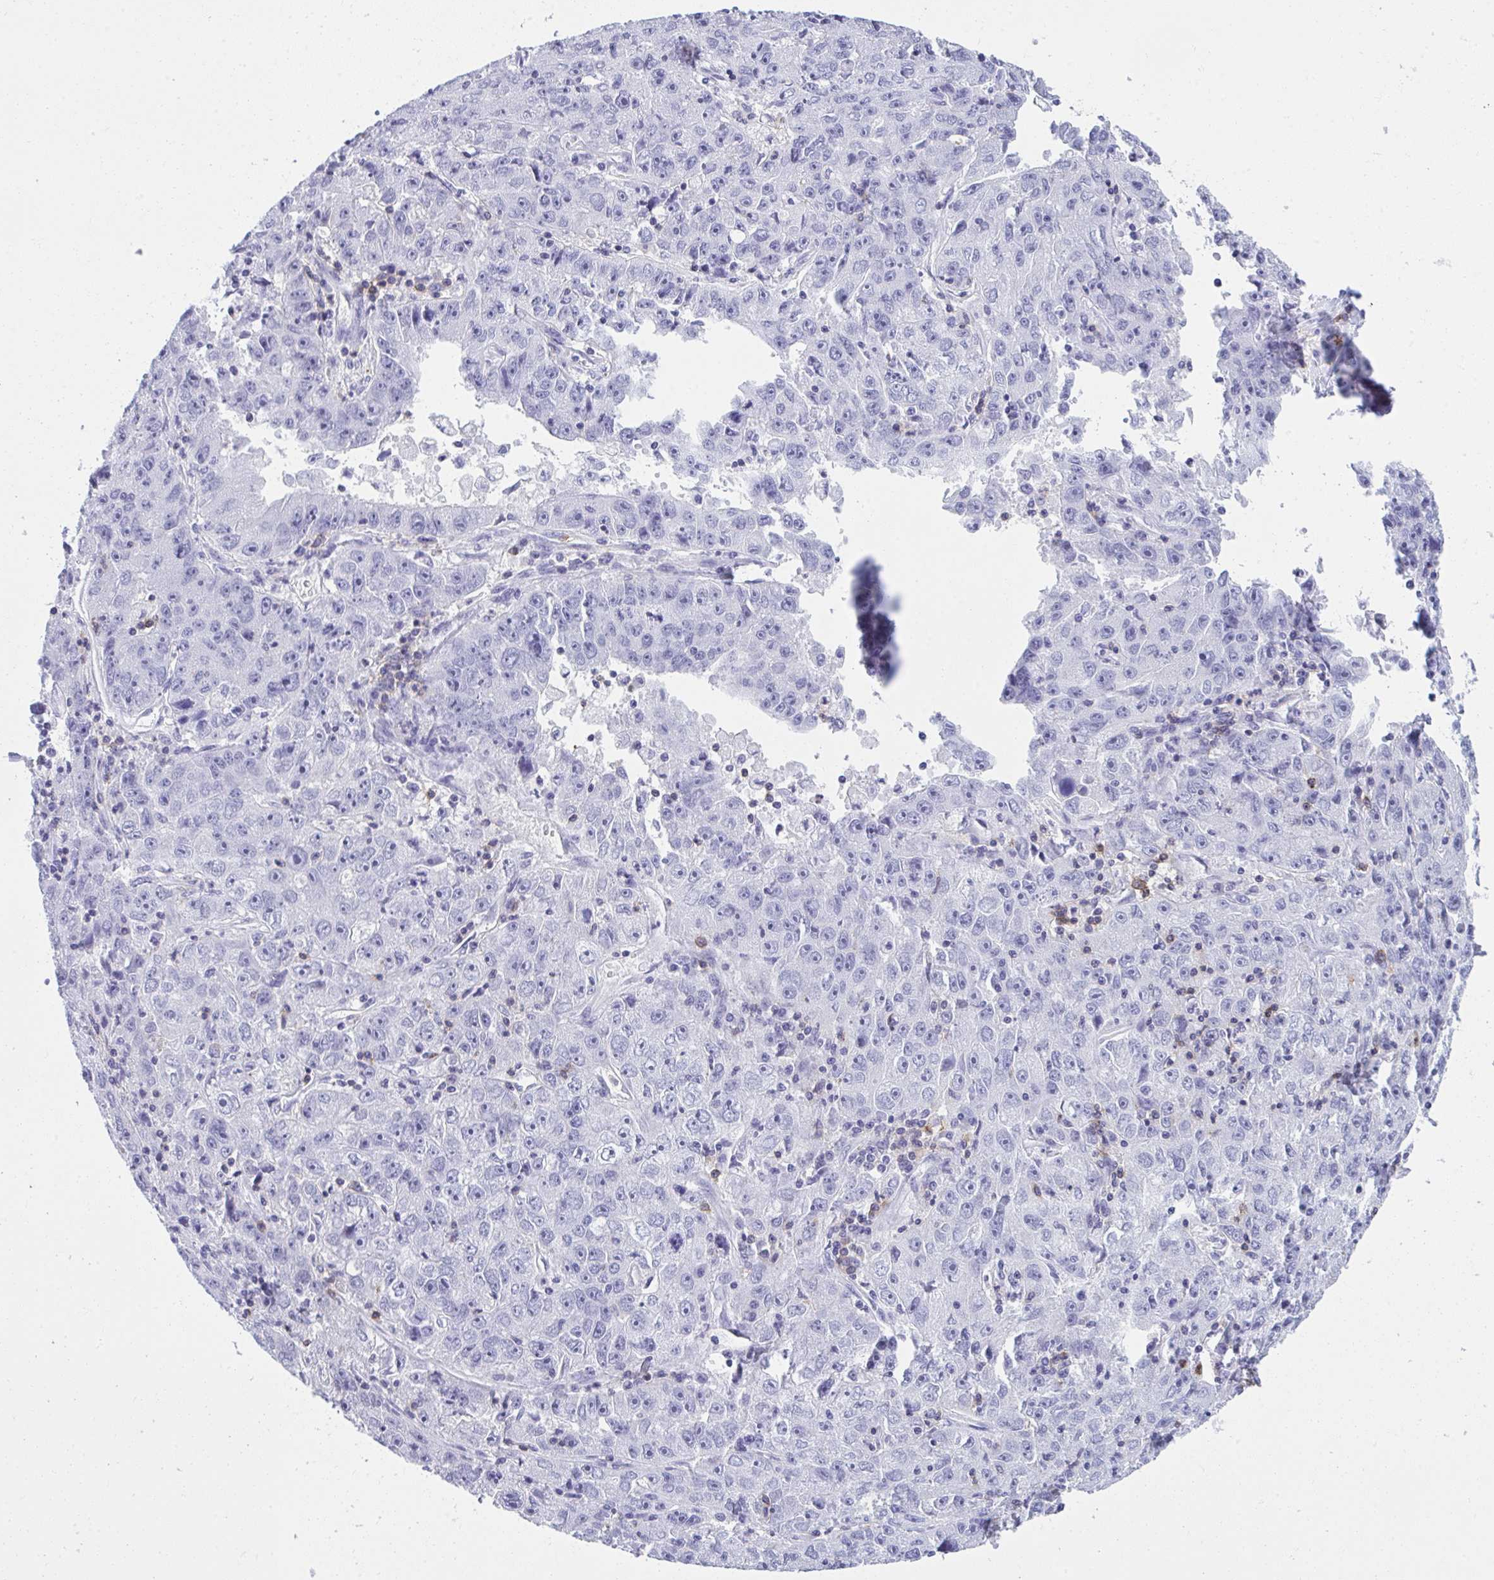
{"staining": {"intensity": "negative", "quantity": "none", "location": "none"}, "tissue": "lung cancer", "cell_type": "Tumor cells", "image_type": "cancer", "snomed": [{"axis": "morphology", "description": "Normal morphology"}, {"axis": "morphology", "description": "Adenocarcinoma, NOS"}, {"axis": "topography", "description": "Lymph node"}, {"axis": "topography", "description": "Lung"}], "caption": "The IHC photomicrograph has no significant staining in tumor cells of lung cancer (adenocarcinoma) tissue.", "gene": "SPN", "patient": {"sex": "female", "age": 57}}